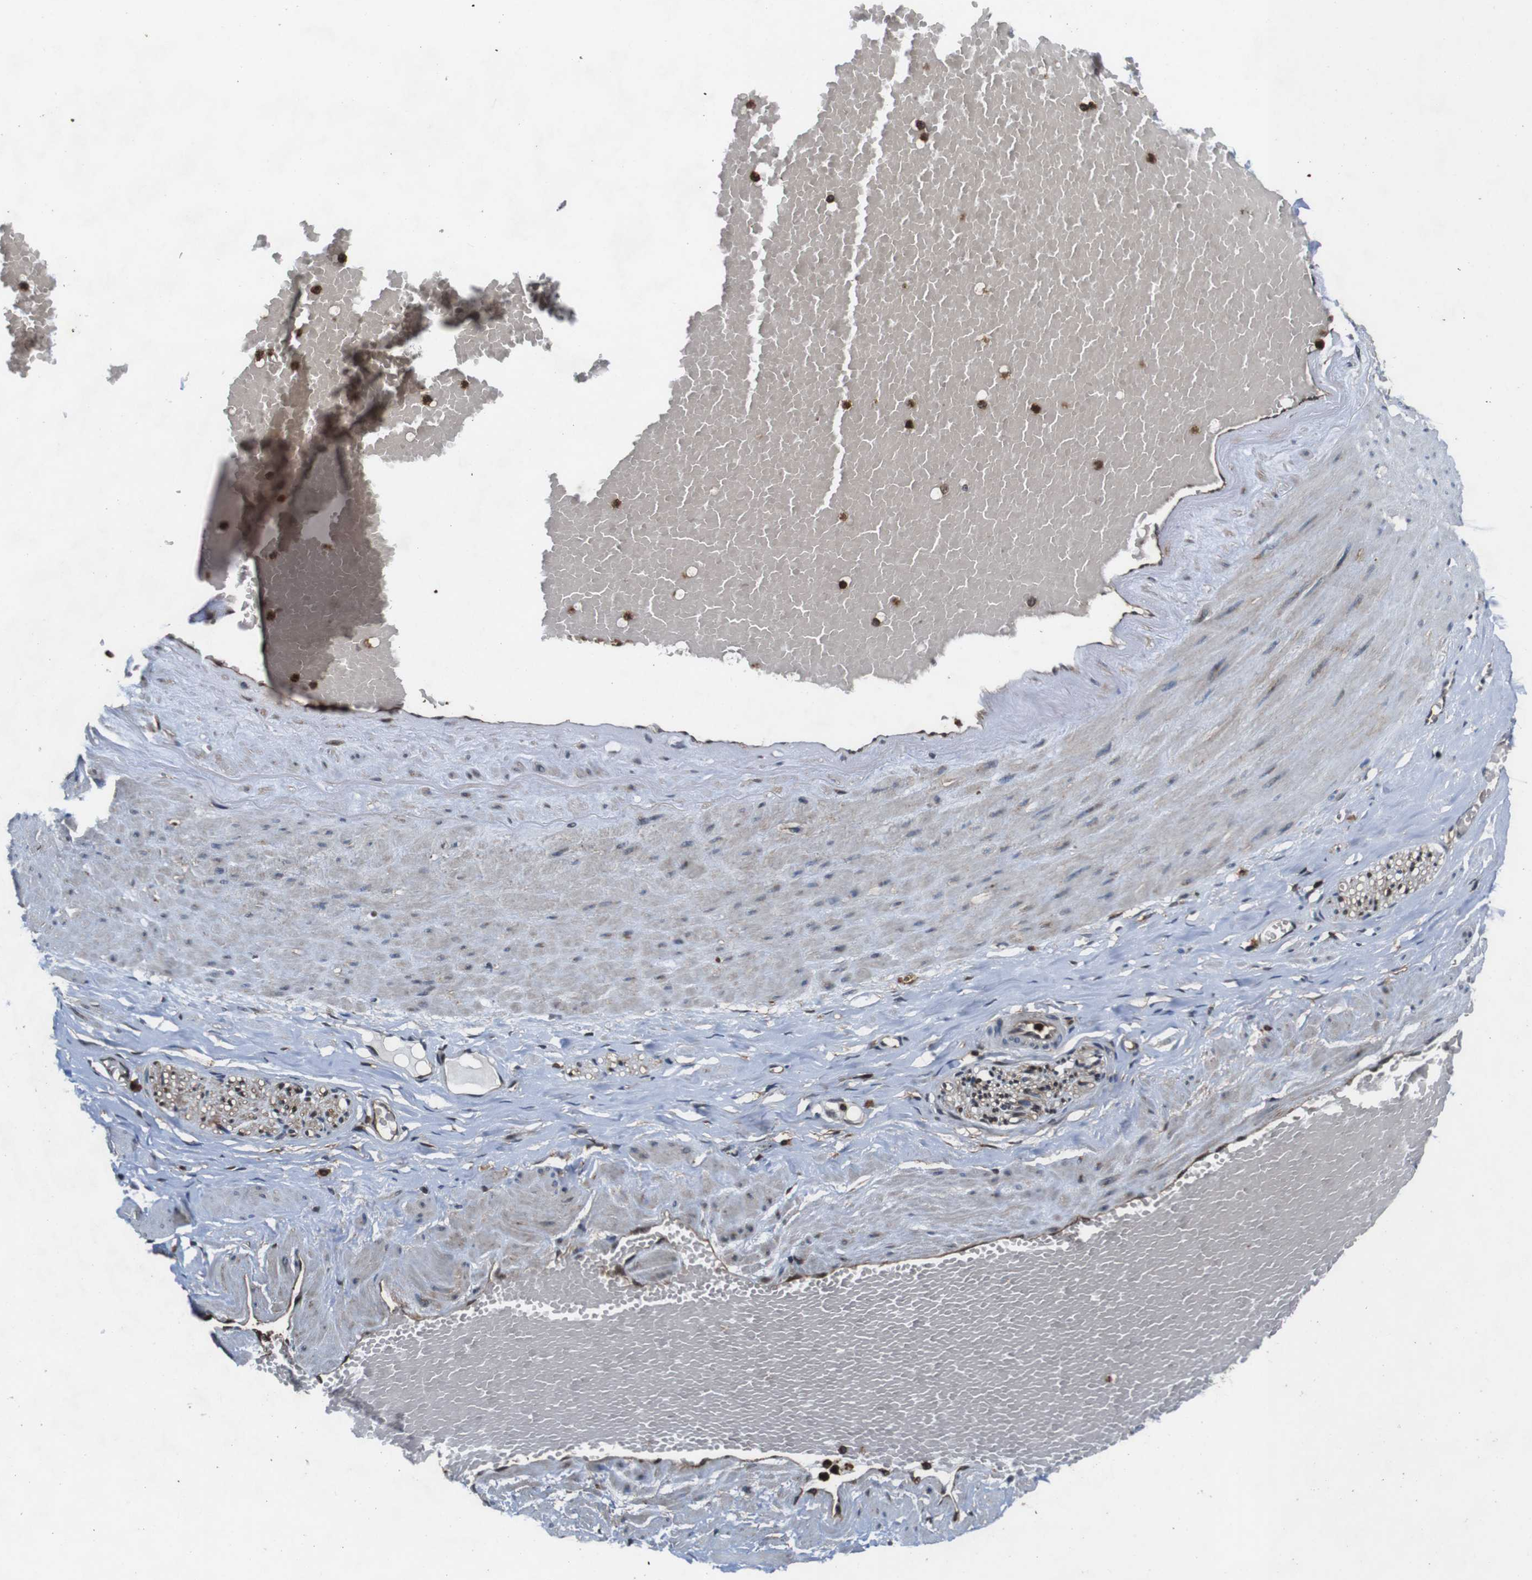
{"staining": {"intensity": "weak", "quantity": ">75%", "location": "cytoplasmic/membranous"}, "tissue": "adipose tissue", "cell_type": "Adipocytes", "image_type": "normal", "snomed": [{"axis": "morphology", "description": "Normal tissue, NOS"}, {"axis": "topography", "description": "Soft tissue"}, {"axis": "topography", "description": "Vascular tissue"}], "caption": "Adipocytes show low levels of weak cytoplasmic/membranous expression in about >75% of cells in unremarkable adipose tissue. (DAB IHC, brown staining for protein, blue staining for nuclei).", "gene": "ANXA1", "patient": {"sex": "female", "age": 35}}